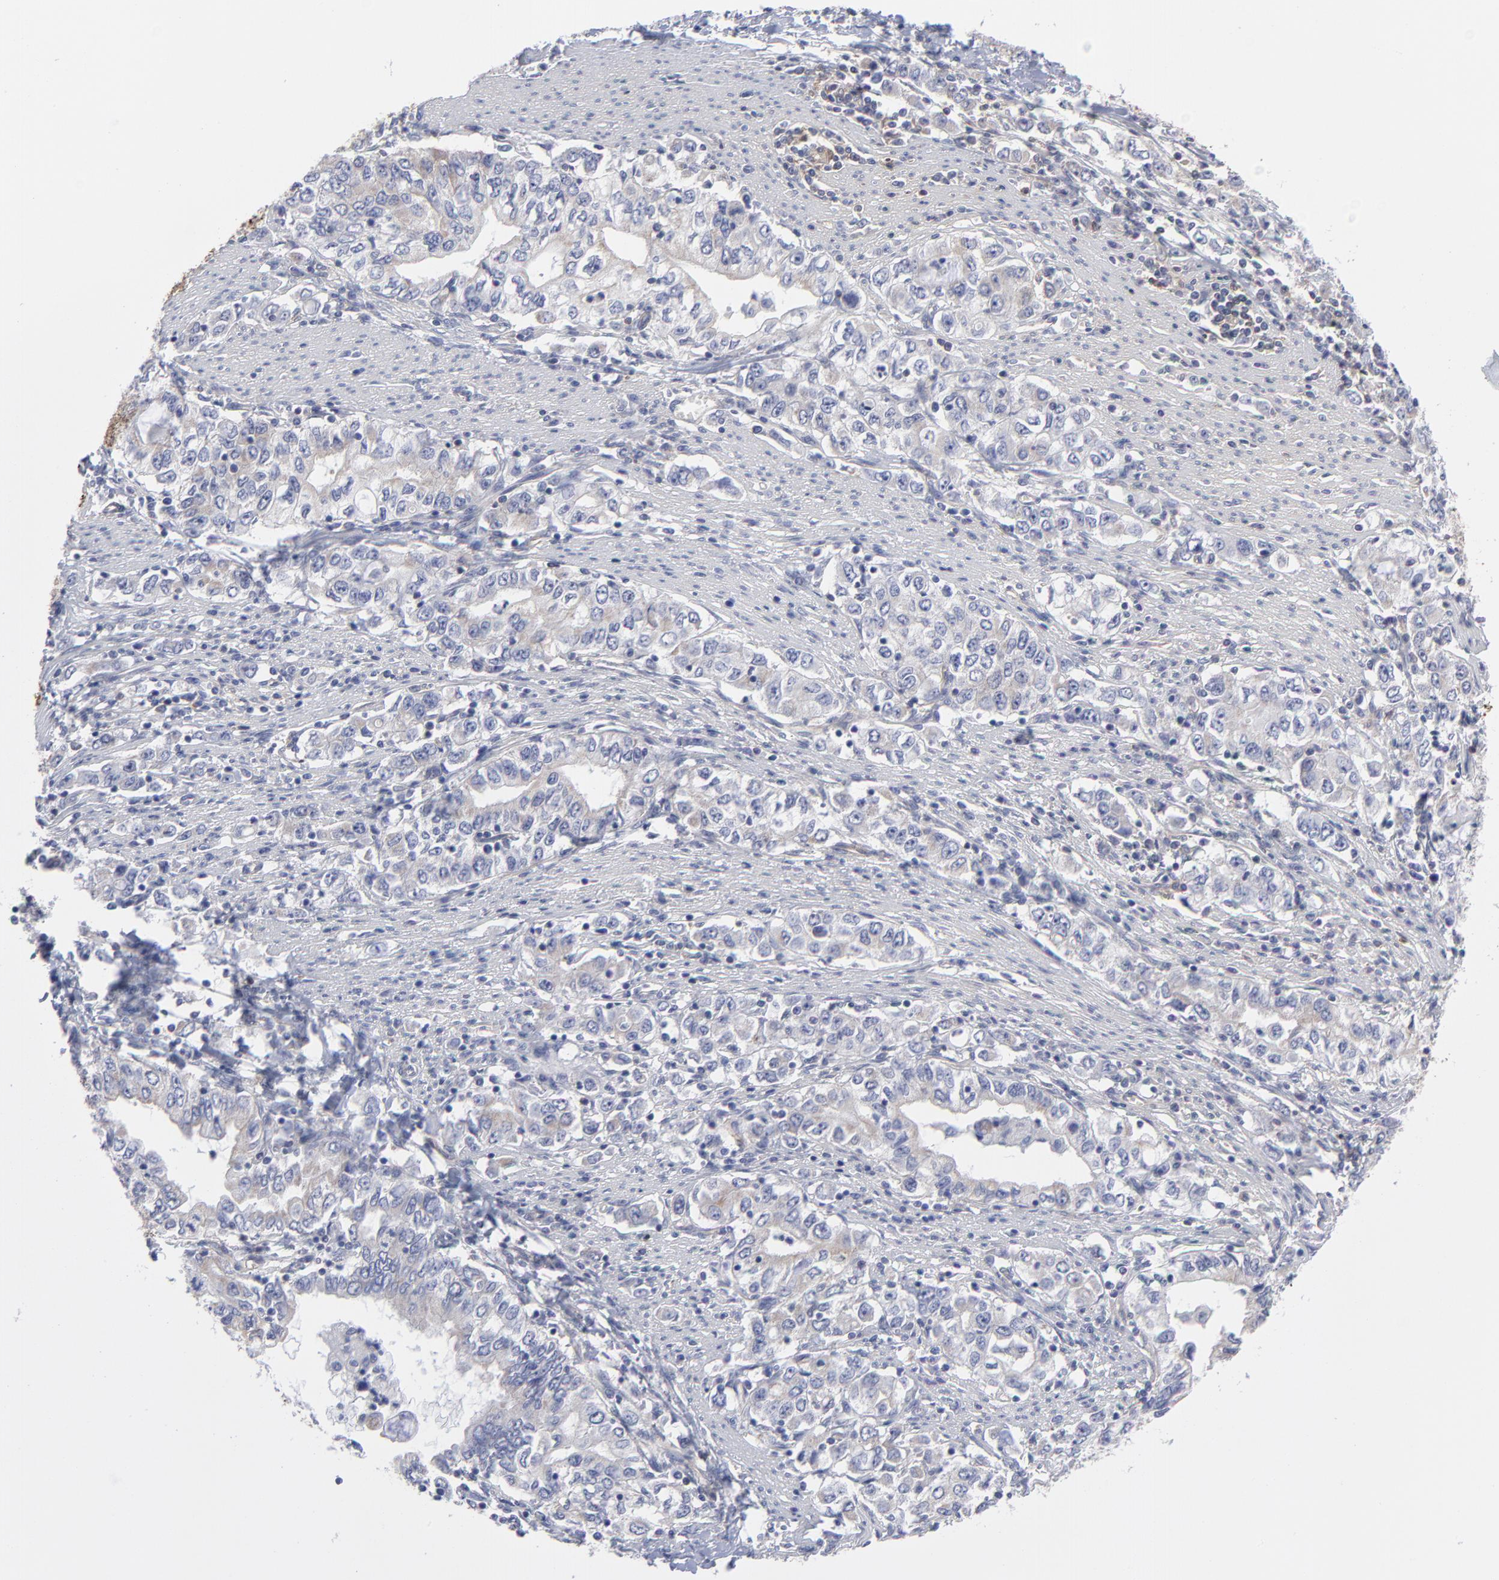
{"staining": {"intensity": "weak", "quantity": "<25%", "location": "cytoplasmic/membranous"}, "tissue": "stomach cancer", "cell_type": "Tumor cells", "image_type": "cancer", "snomed": [{"axis": "morphology", "description": "Adenocarcinoma, NOS"}, {"axis": "topography", "description": "Stomach, lower"}], "caption": "IHC histopathology image of neoplastic tissue: human adenocarcinoma (stomach) stained with DAB (3,3'-diaminobenzidine) displays no significant protein staining in tumor cells. (DAB immunohistochemistry (IHC) with hematoxylin counter stain).", "gene": "NFKBIA", "patient": {"sex": "female", "age": 72}}